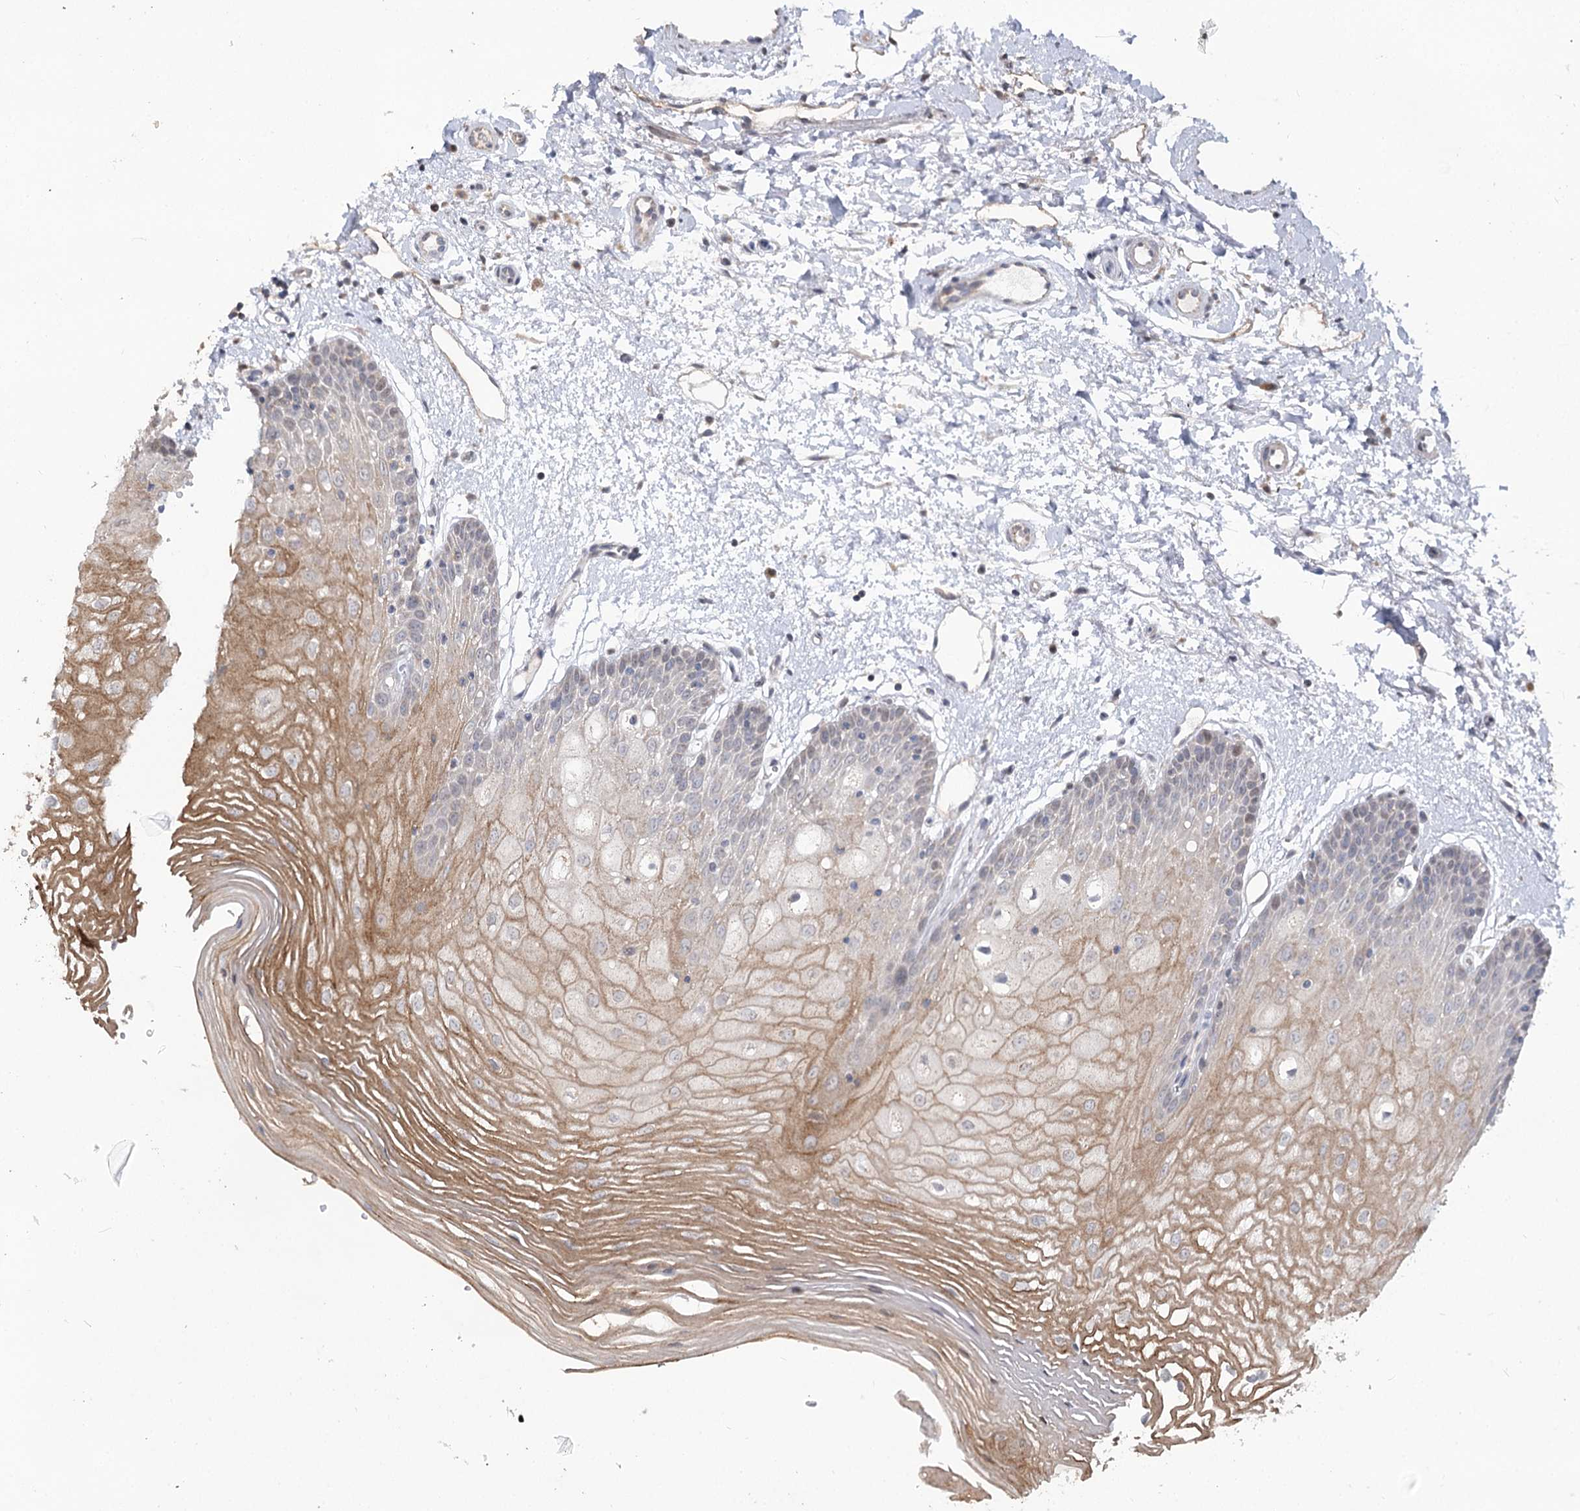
{"staining": {"intensity": "moderate", "quantity": "25%-75%", "location": "cytoplasmic/membranous"}, "tissue": "oral mucosa", "cell_type": "Squamous epithelial cells", "image_type": "normal", "snomed": [{"axis": "morphology", "description": "Normal tissue, NOS"}, {"axis": "topography", "description": "Oral tissue"}, {"axis": "topography", "description": "Tounge, NOS"}], "caption": "Immunohistochemistry staining of benign oral mucosa, which displays medium levels of moderate cytoplasmic/membranous positivity in about 25%-75% of squamous epithelial cells indicating moderate cytoplasmic/membranous protein expression. The staining was performed using DAB (brown) for protein detection and nuclei were counterstained in hematoxylin (blue).", "gene": "RUFY4", "patient": {"sex": "female", "age": 73}}